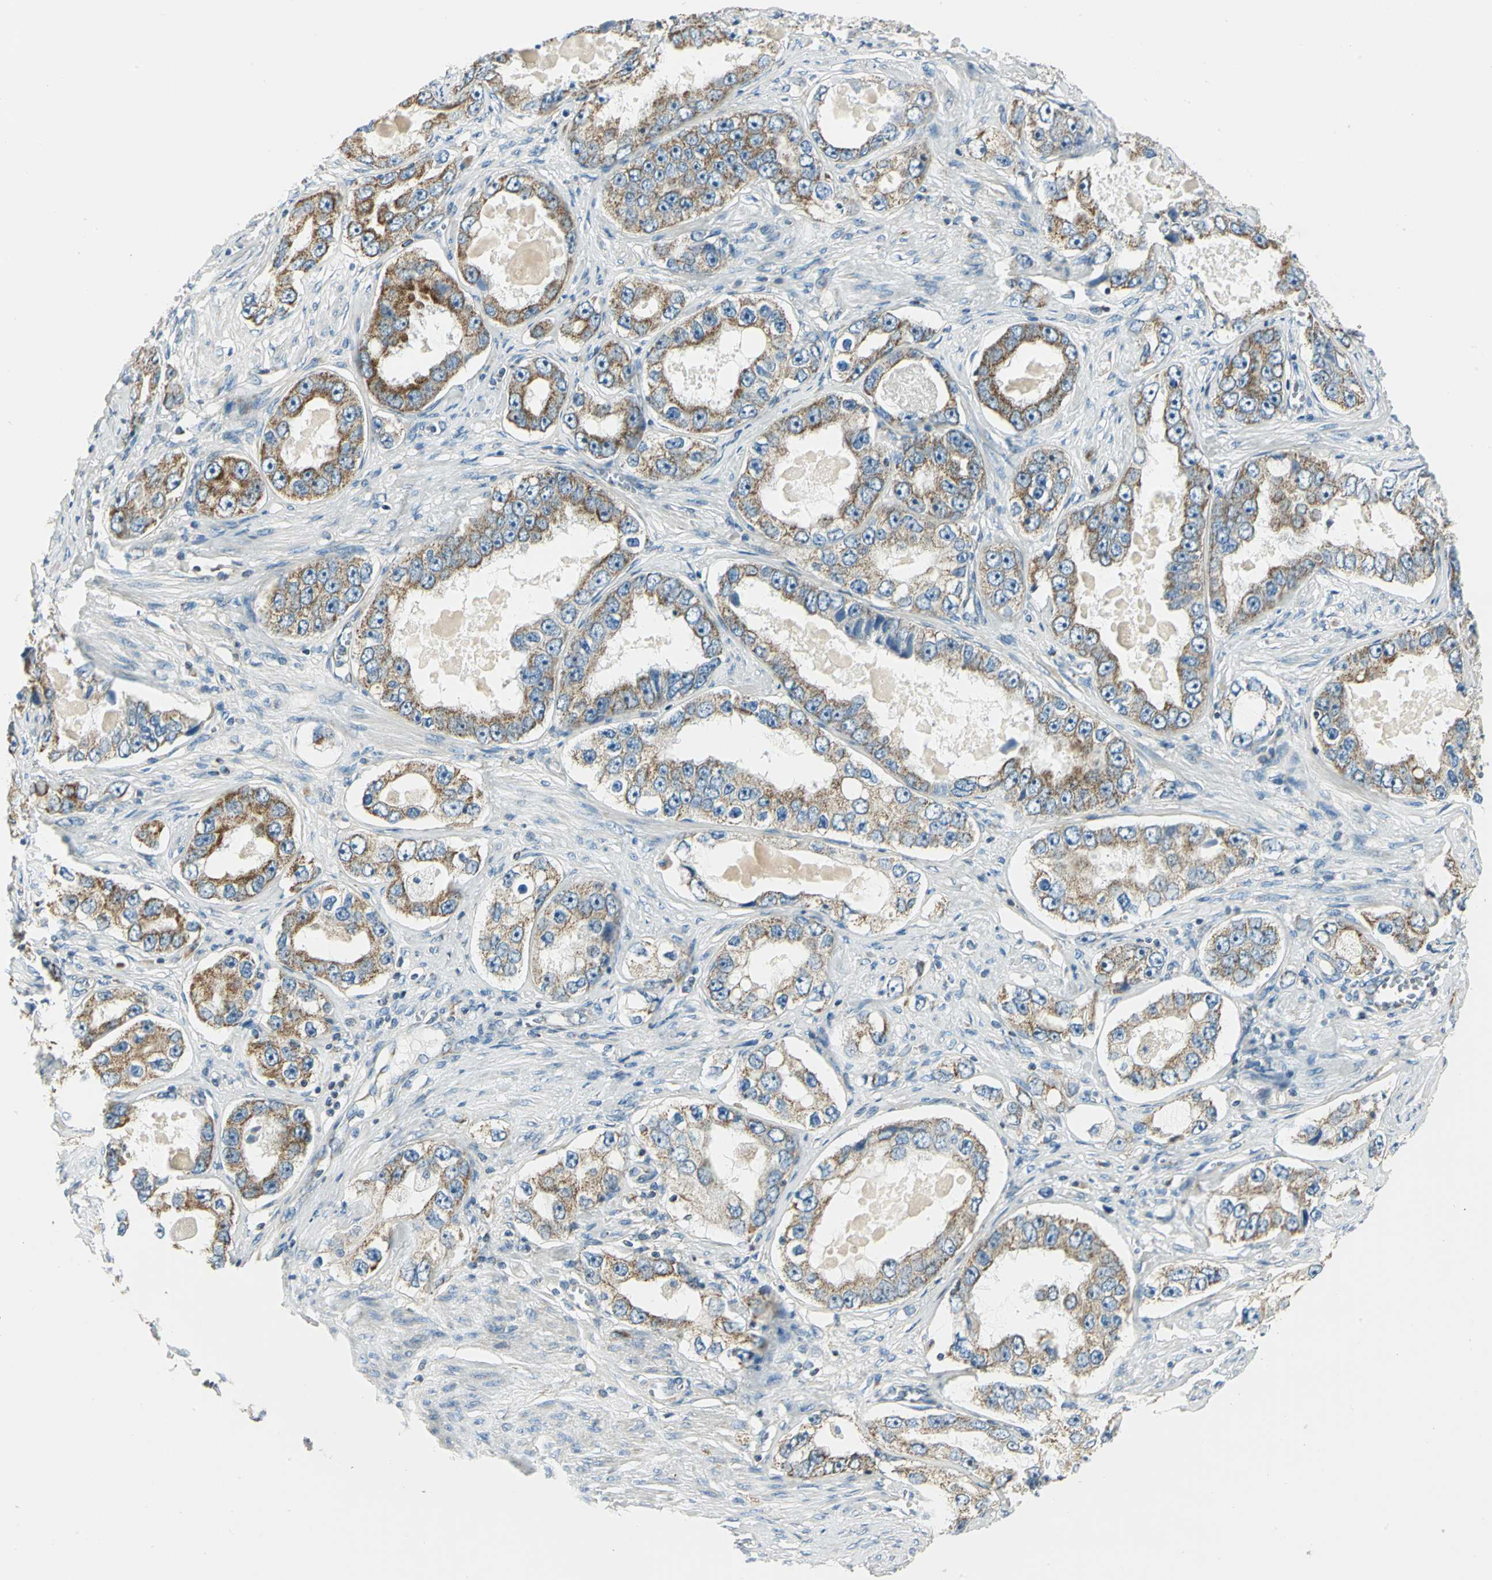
{"staining": {"intensity": "moderate", "quantity": ">75%", "location": "cytoplasmic/membranous"}, "tissue": "prostate cancer", "cell_type": "Tumor cells", "image_type": "cancer", "snomed": [{"axis": "morphology", "description": "Adenocarcinoma, High grade"}, {"axis": "topography", "description": "Prostate"}], "caption": "This histopathology image reveals immunohistochemistry (IHC) staining of human high-grade adenocarcinoma (prostate), with medium moderate cytoplasmic/membranous positivity in approximately >75% of tumor cells.", "gene": "ACADM", "patient": {"sex": "male", "age": 63}}